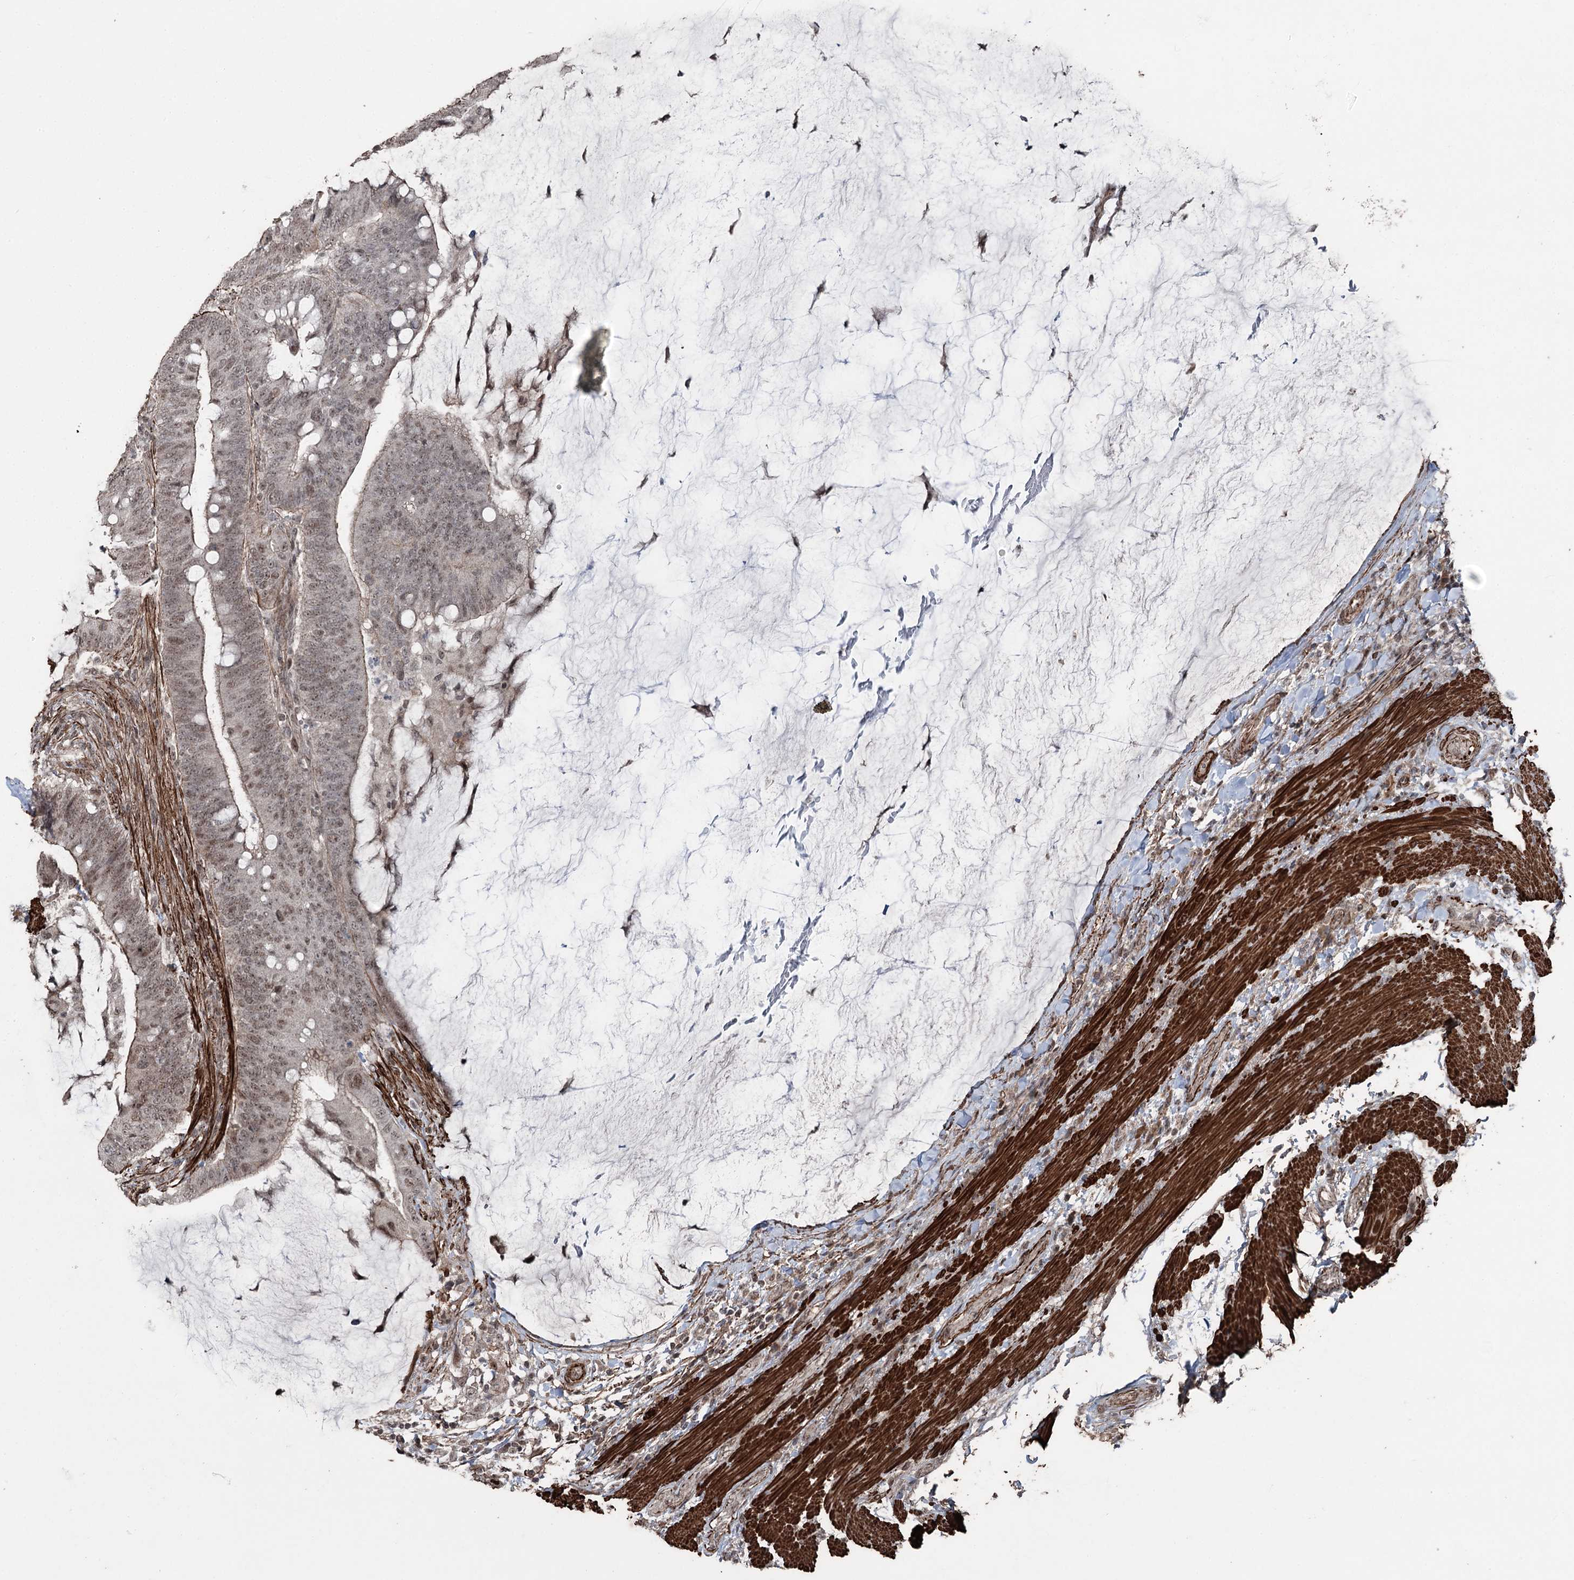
{"staining": {"intensity": "moderate", "quantity": "25%-75%", "location": "cytoplasmic/membranous,nuclear"}, "tissue": "colorectal cancer", "cell_type": "Tumor cells", "image_type": "cancer", "snomed": [{"axis": "morphology", "description": "Adenocarcinoma, NOS"}, {"axis": "topography", "description": "Colon"}], "caption": "Protein staining of colorectal cancer (adenocarcinoma) tissue shows moderate cytoplasmic/membranous and nuclear staining in approximately 25%-75% of tumor cells.", "gene": "CCDC82", "patient": {"sex": "female", "age": 66}}